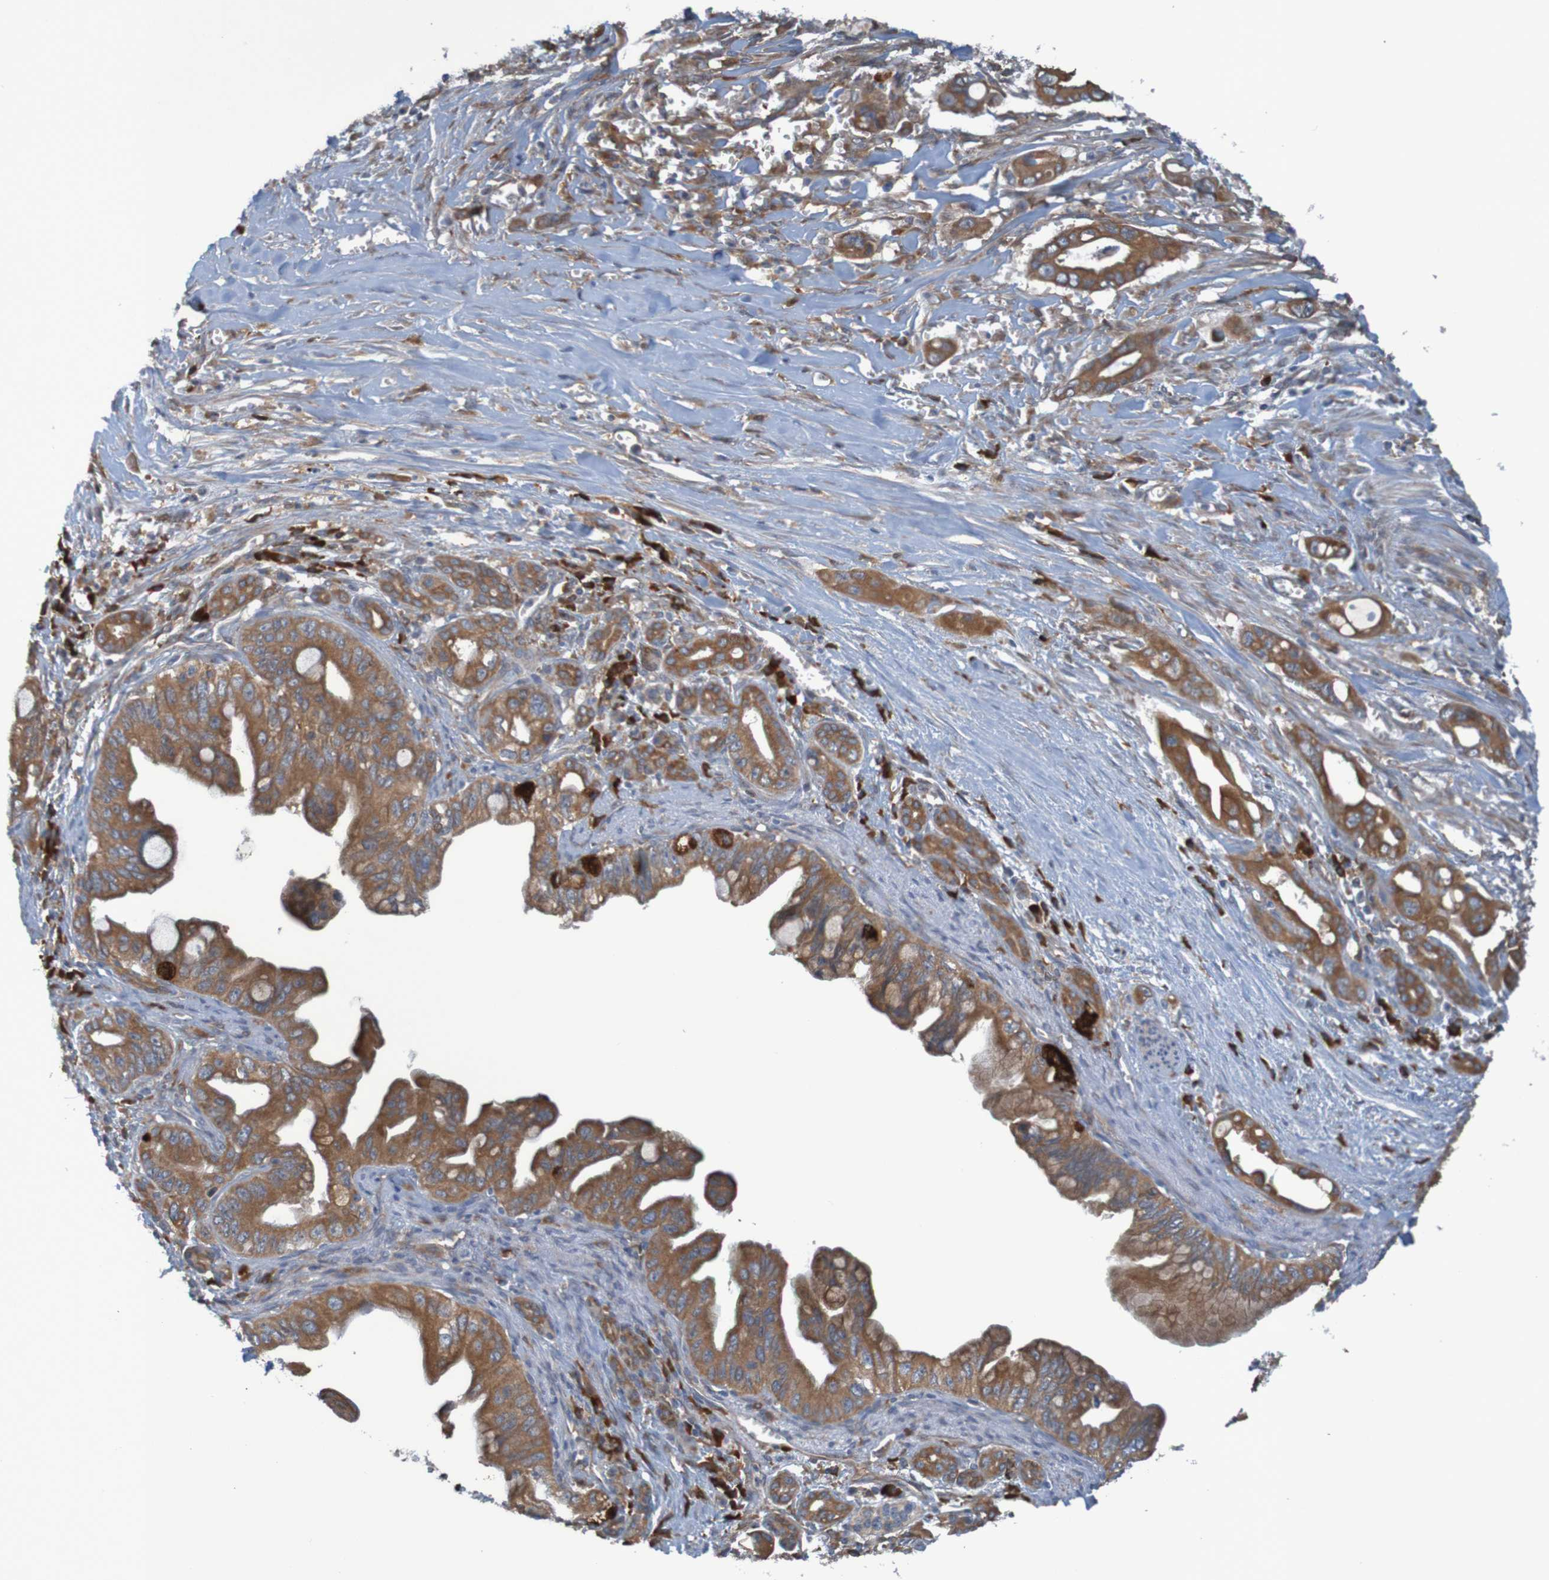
{"staining": {"intensity": "moderate", "quantity": ">75%", "location": "cytoplasmic/membranous"}, "tissue": "pancreatic cancer", "cell_type": "Tumor cells", "image_type": "cancer", "snomed": [{"axis": "morphology", "description": "Adenocarcinoma, NOS"}, {"axis": "topography", "description": "Pancreas"}], "caption": "IHC (DAB (3,3'-diaminobenzidine)) staining of human adenocarcinoma (pancreatic) demonstrates moderate cytoplasmic/membranous protein expression in approximately >75% of tumor cells.", "gene": "DNAJC4", "patient": {"sex": "male", "age": 59}}